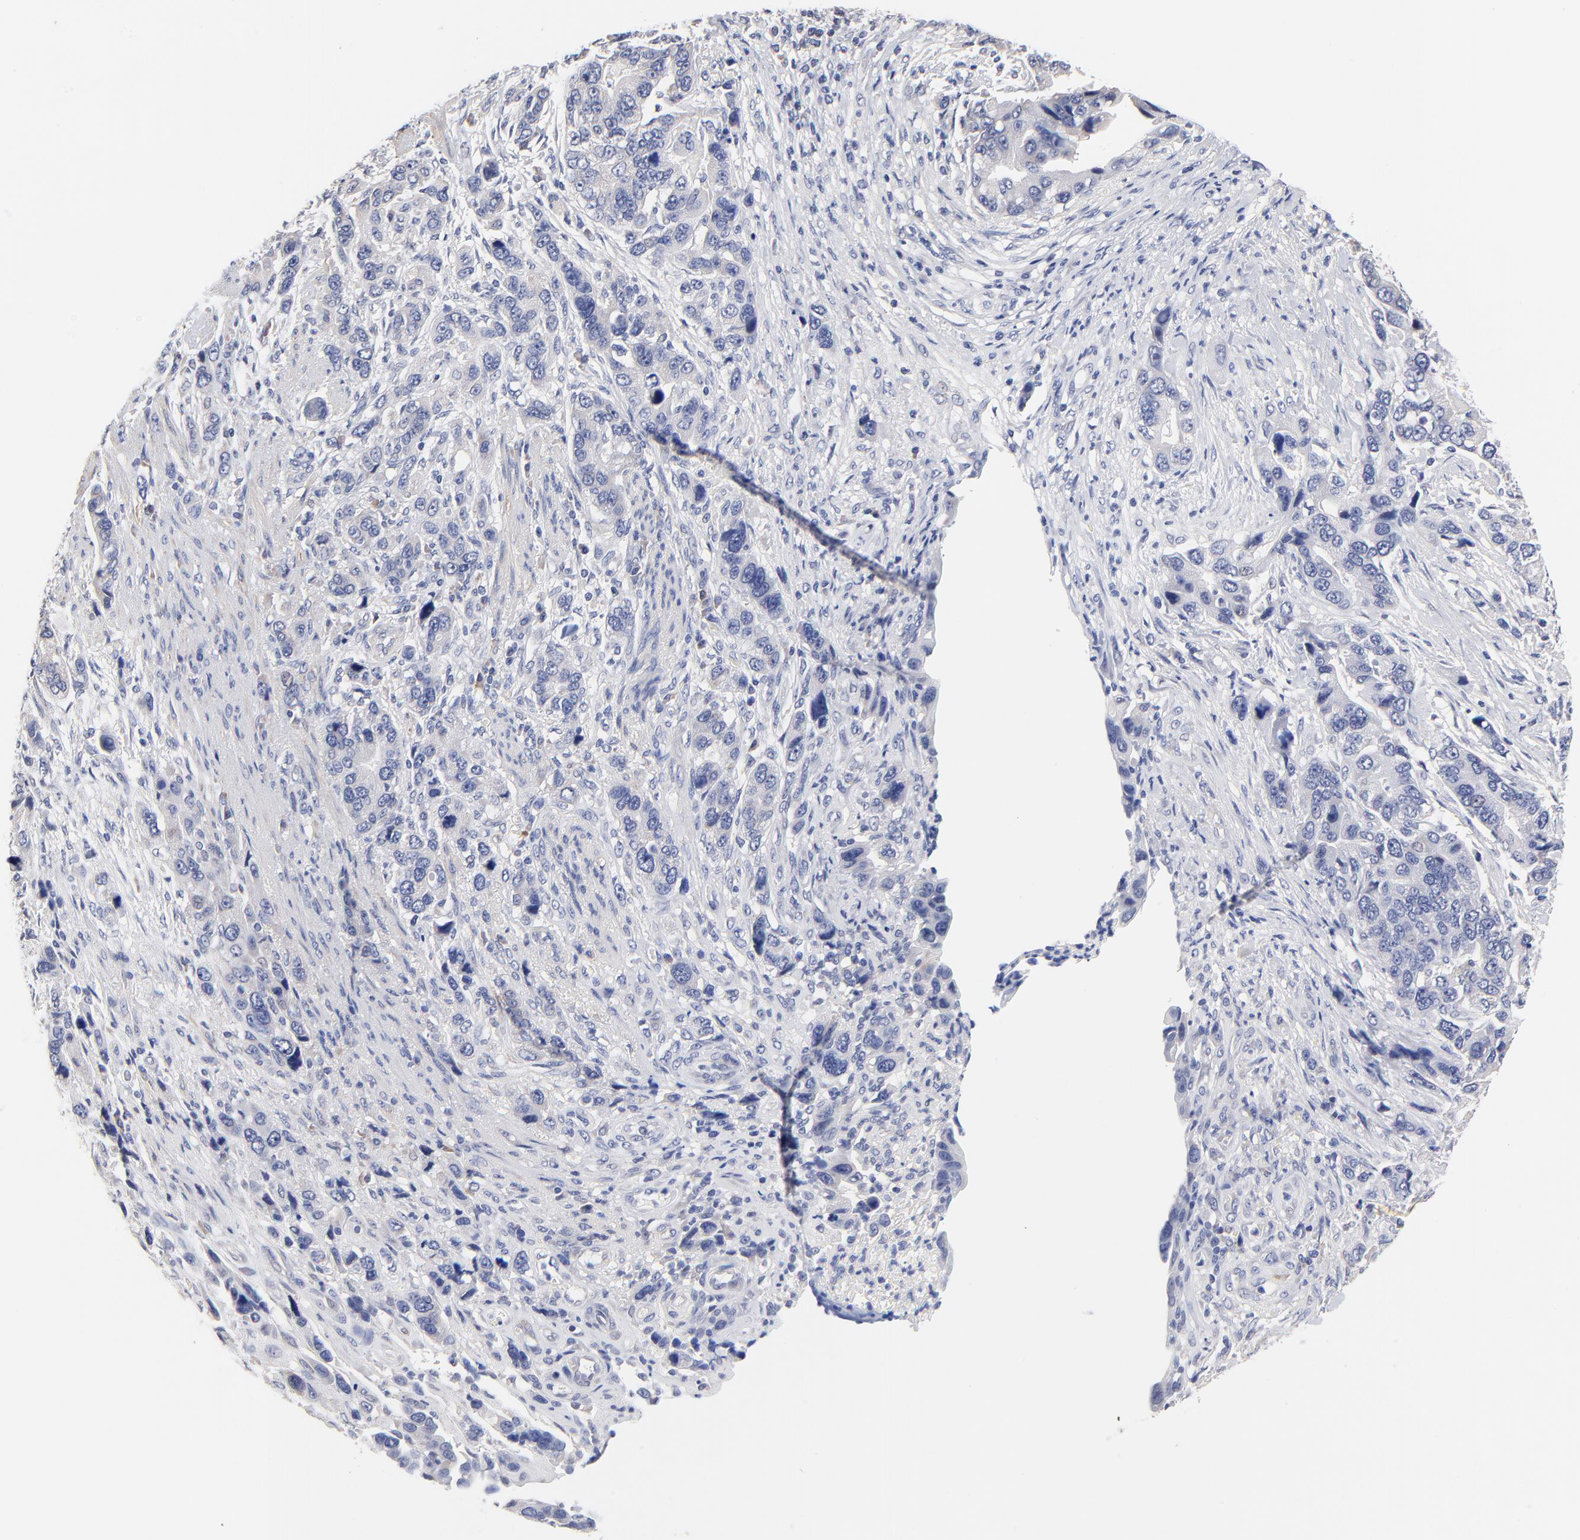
{"staining": {"intensity": "negative", "quantity": "none", "location": "none"}, "tissue": "stomach cancer", "cell_type": "Tumor cells", "image_type": "cancer", "snomed": [{"axis": "morphology", "description": "Adenocarcinoma, NOS"}, {"axis": "topography", "description": "Stomach, lower"}], "caption": "Immunohistochemical staining of human stomach adenocarcinoma shows no significant staining in tumor cells. The staining is performed using DAB (3,3'-diaminobenzidine) brown chromogen with nuclei counter-stained in using hematoxylin.", "gene": "TWNK", "patient": {"sex": "female", "age": 93}}